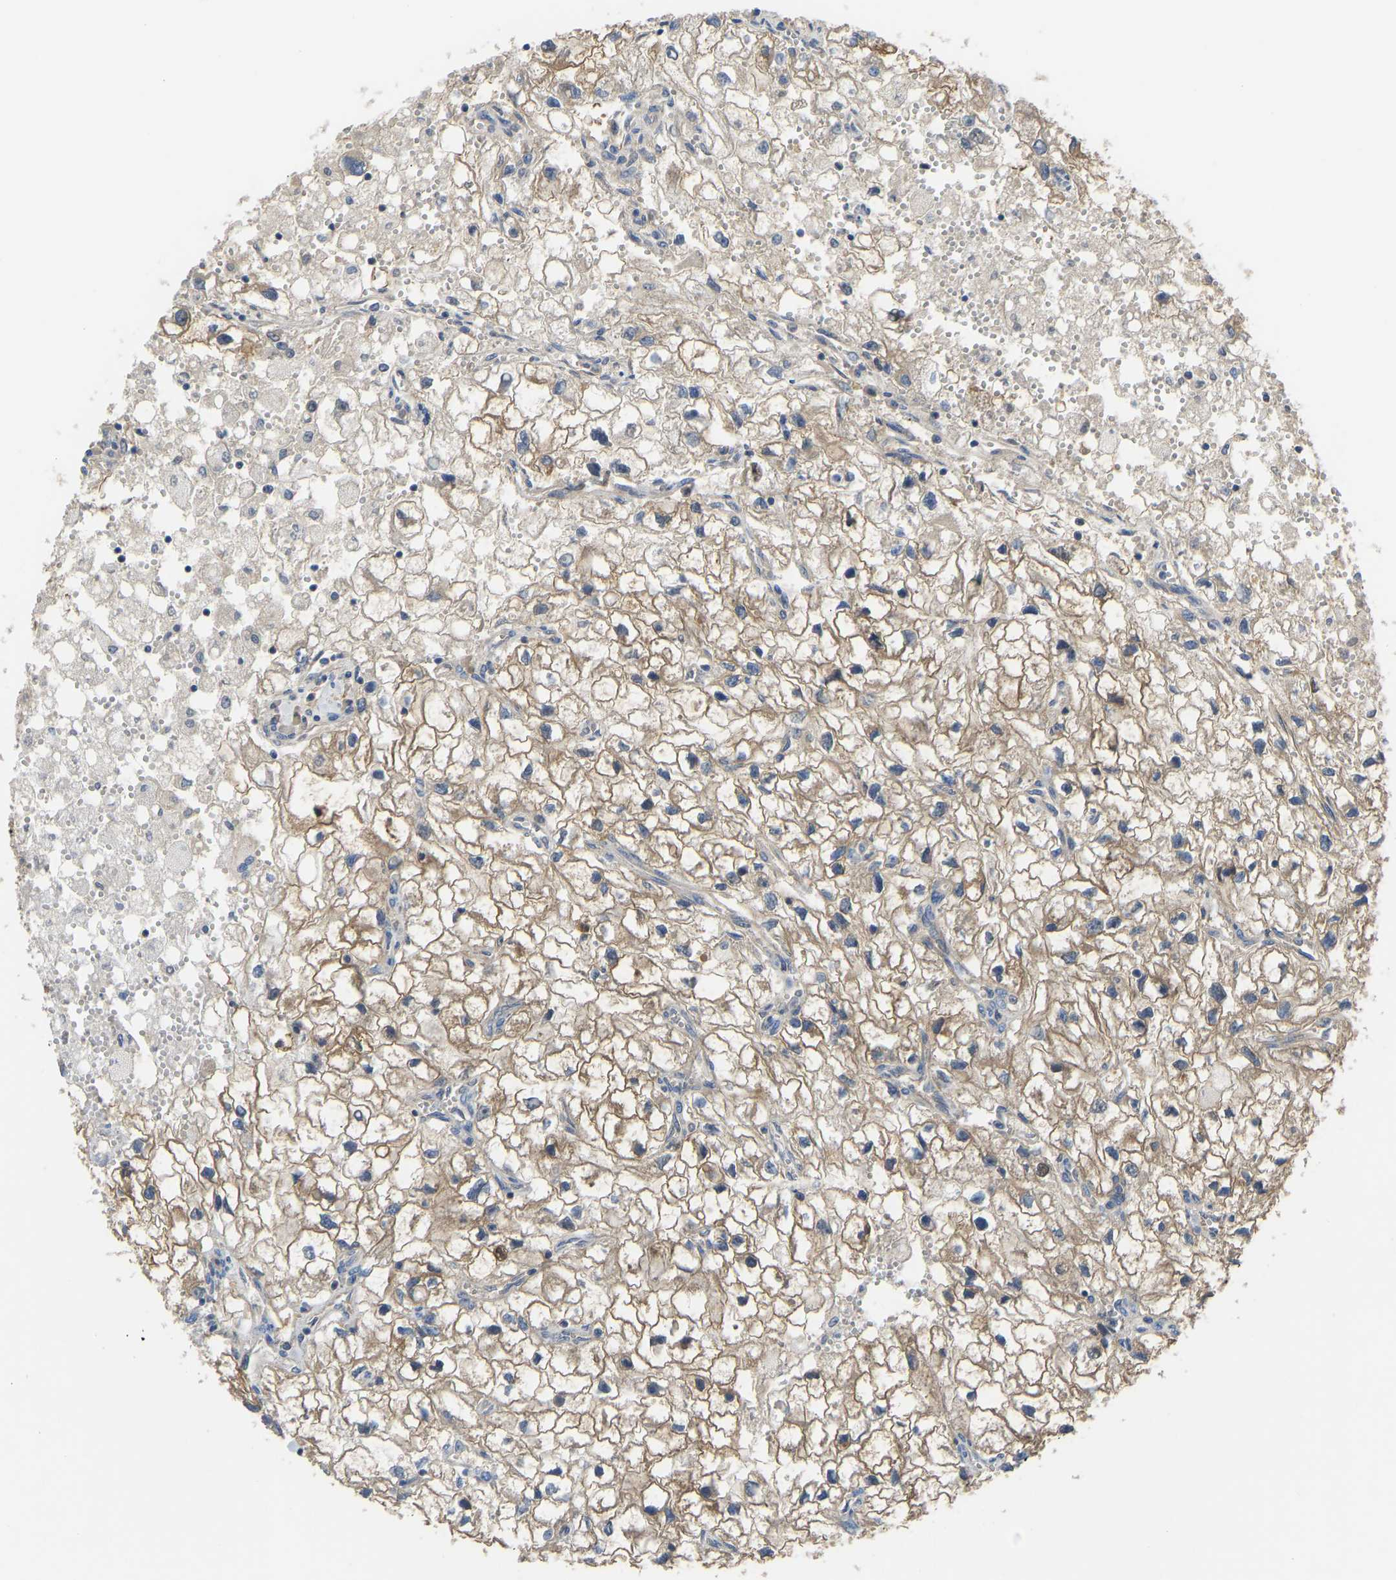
{"staining": {"intensity": "weak", "quantity": ">75%", "location": "cytoplasmic/membranous"}, "tissue": "renal cancer", "cell_type": "Tumor cells", "image_type": "cancer", "snomed": [{"axis": "morphology", "description": "Adenocarcinoma, NOS"}, {"axis": "topography", "description": "Kidney"}], "caption": "Weak cytoplasmic/membranous staining is present in about >75% of tumor cells in renal cancer.", "gene": "PPP3CA", "patient": {"sex": "female", "age": 70}}